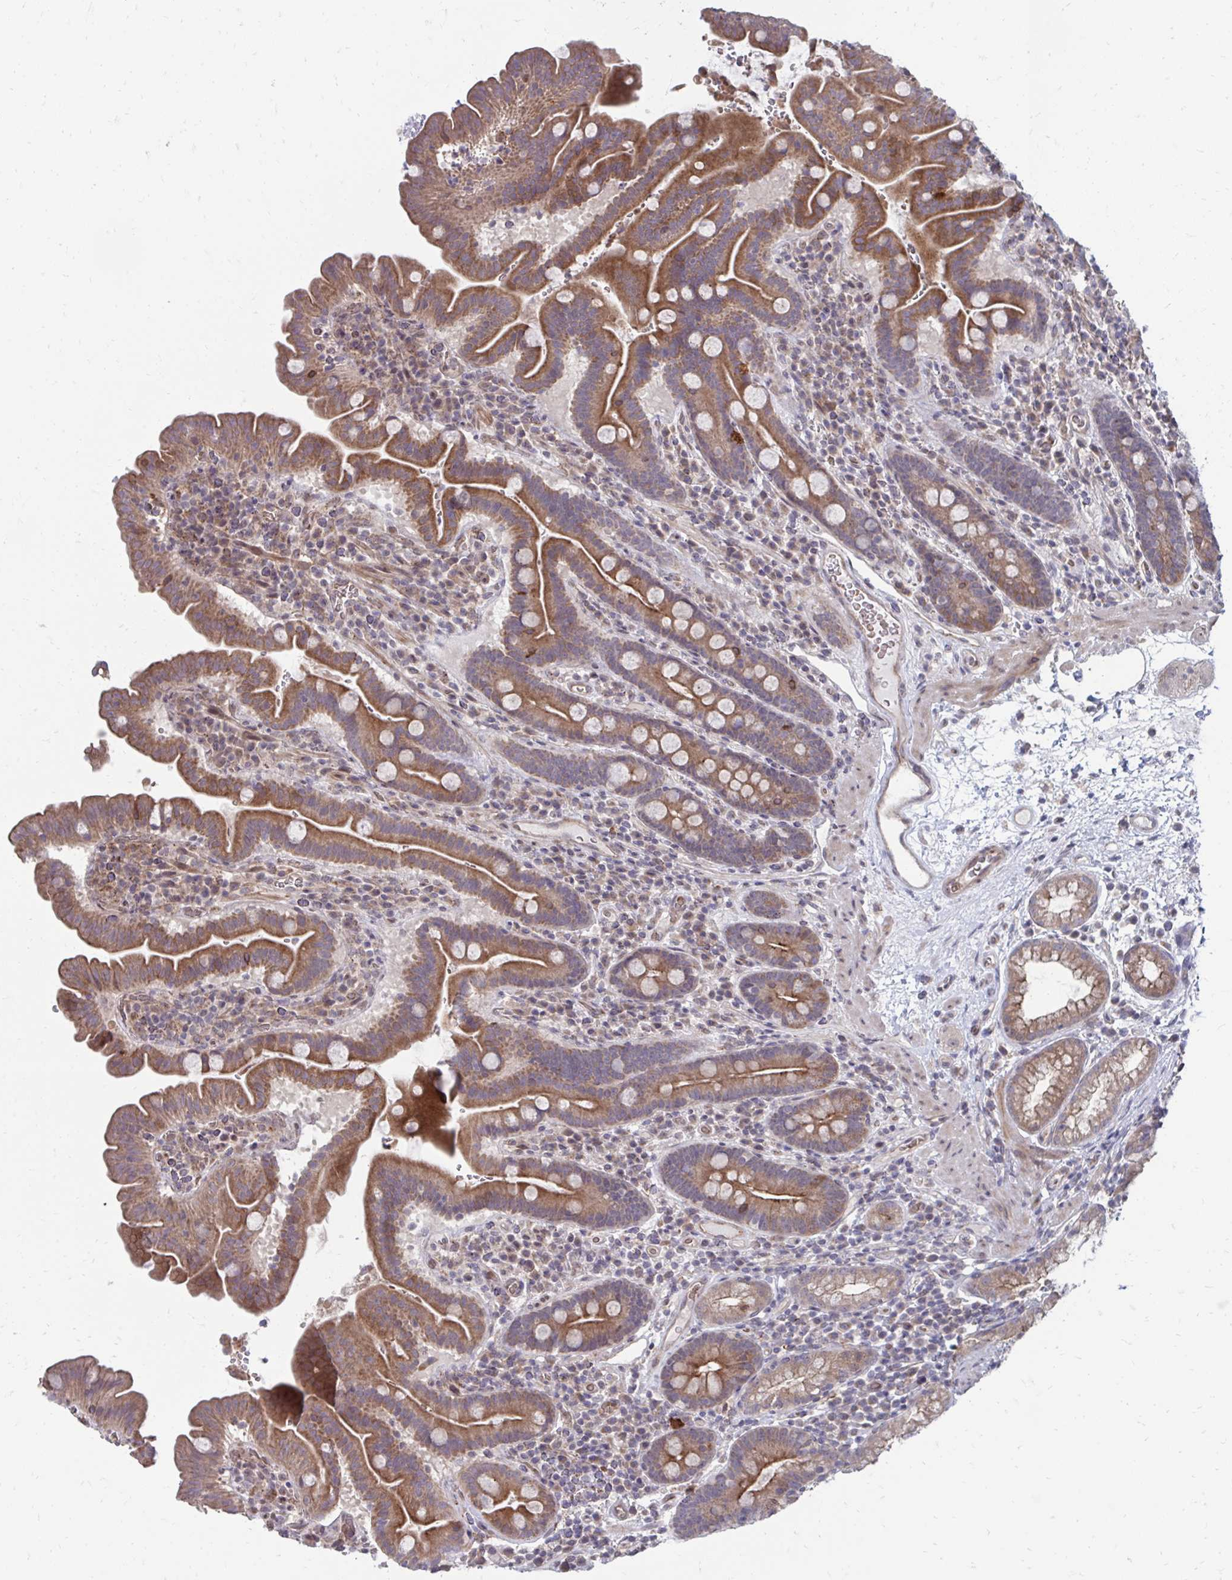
{"staining": {"intensity": "moderate", "quantity": ">75%", "location": "cytoplasmic/membranous"}, "tissue": "small intestine", "cell_type": "Glandular cells", "image_type": "normal", "snomed": [{"axis": "morphology", "description": "Normal tissue, NOS"}, {"axis": "topography", "description": "Small intestine"}], "caption": "Unremarkable small intestine was stained to show a protein in brown. There is medium levels of moderate cytoplasmic/membranous positivity in about >75% of glandular cells.", "gene": "ITPR2", "patient": {"sex": "male", "age": 26}}